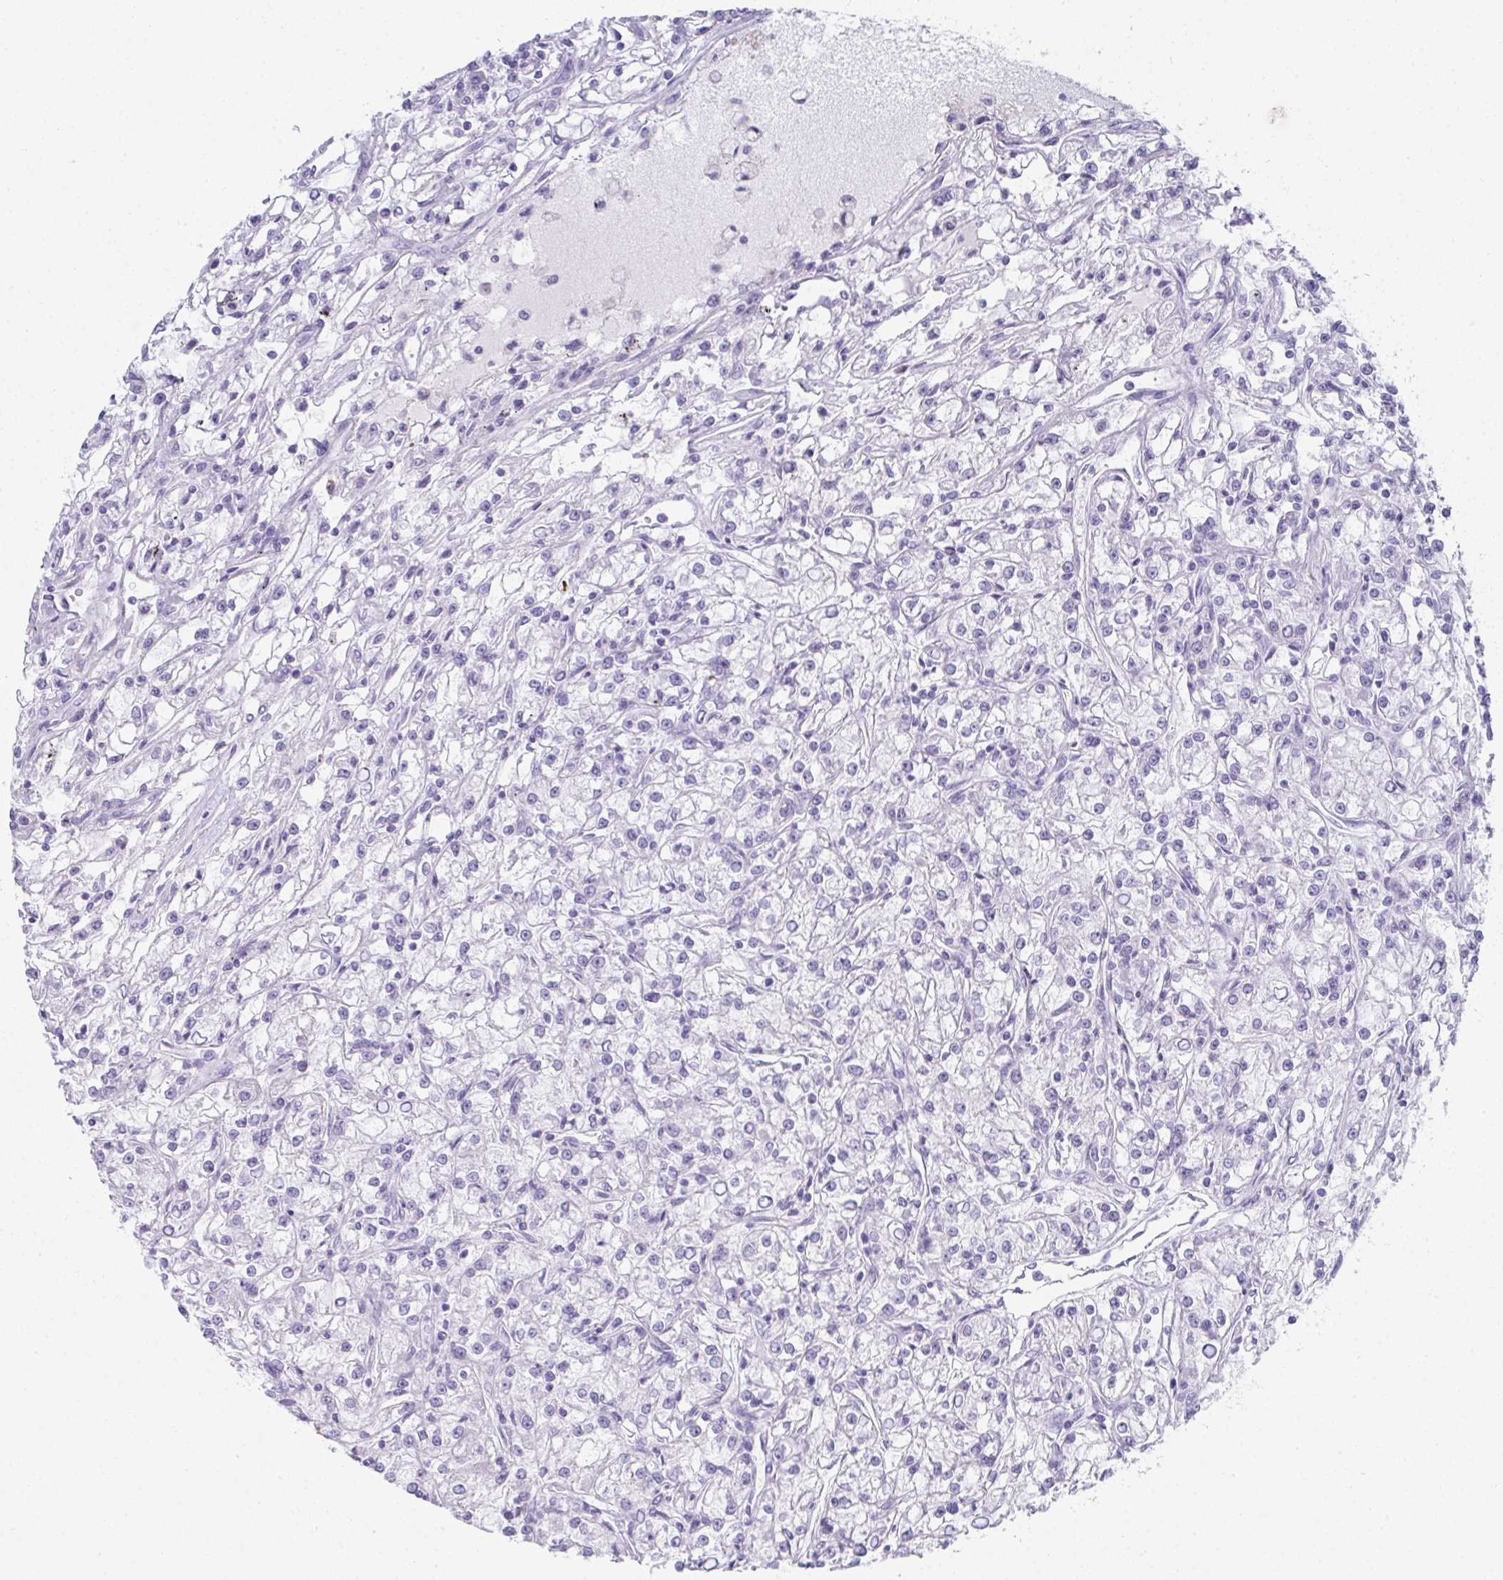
{"staining": {"intensity": "negative", "quantity": "none", "location": "none"}, "tissue": "renal cancer", "cell_type": "Tumor cells", "image_type": "cancer", "snomed": [{"axis": "morphology", "description": "Adenocarcinoma, NOS"}, {"axis": "topography", "description": "Kidney"}], "caption": "Renal cancer was stained to show a protein in brown. There is no significant expression in tumor cells.", "gene": "SYCP1", "patient": {"sex": "female", "age": 59}}